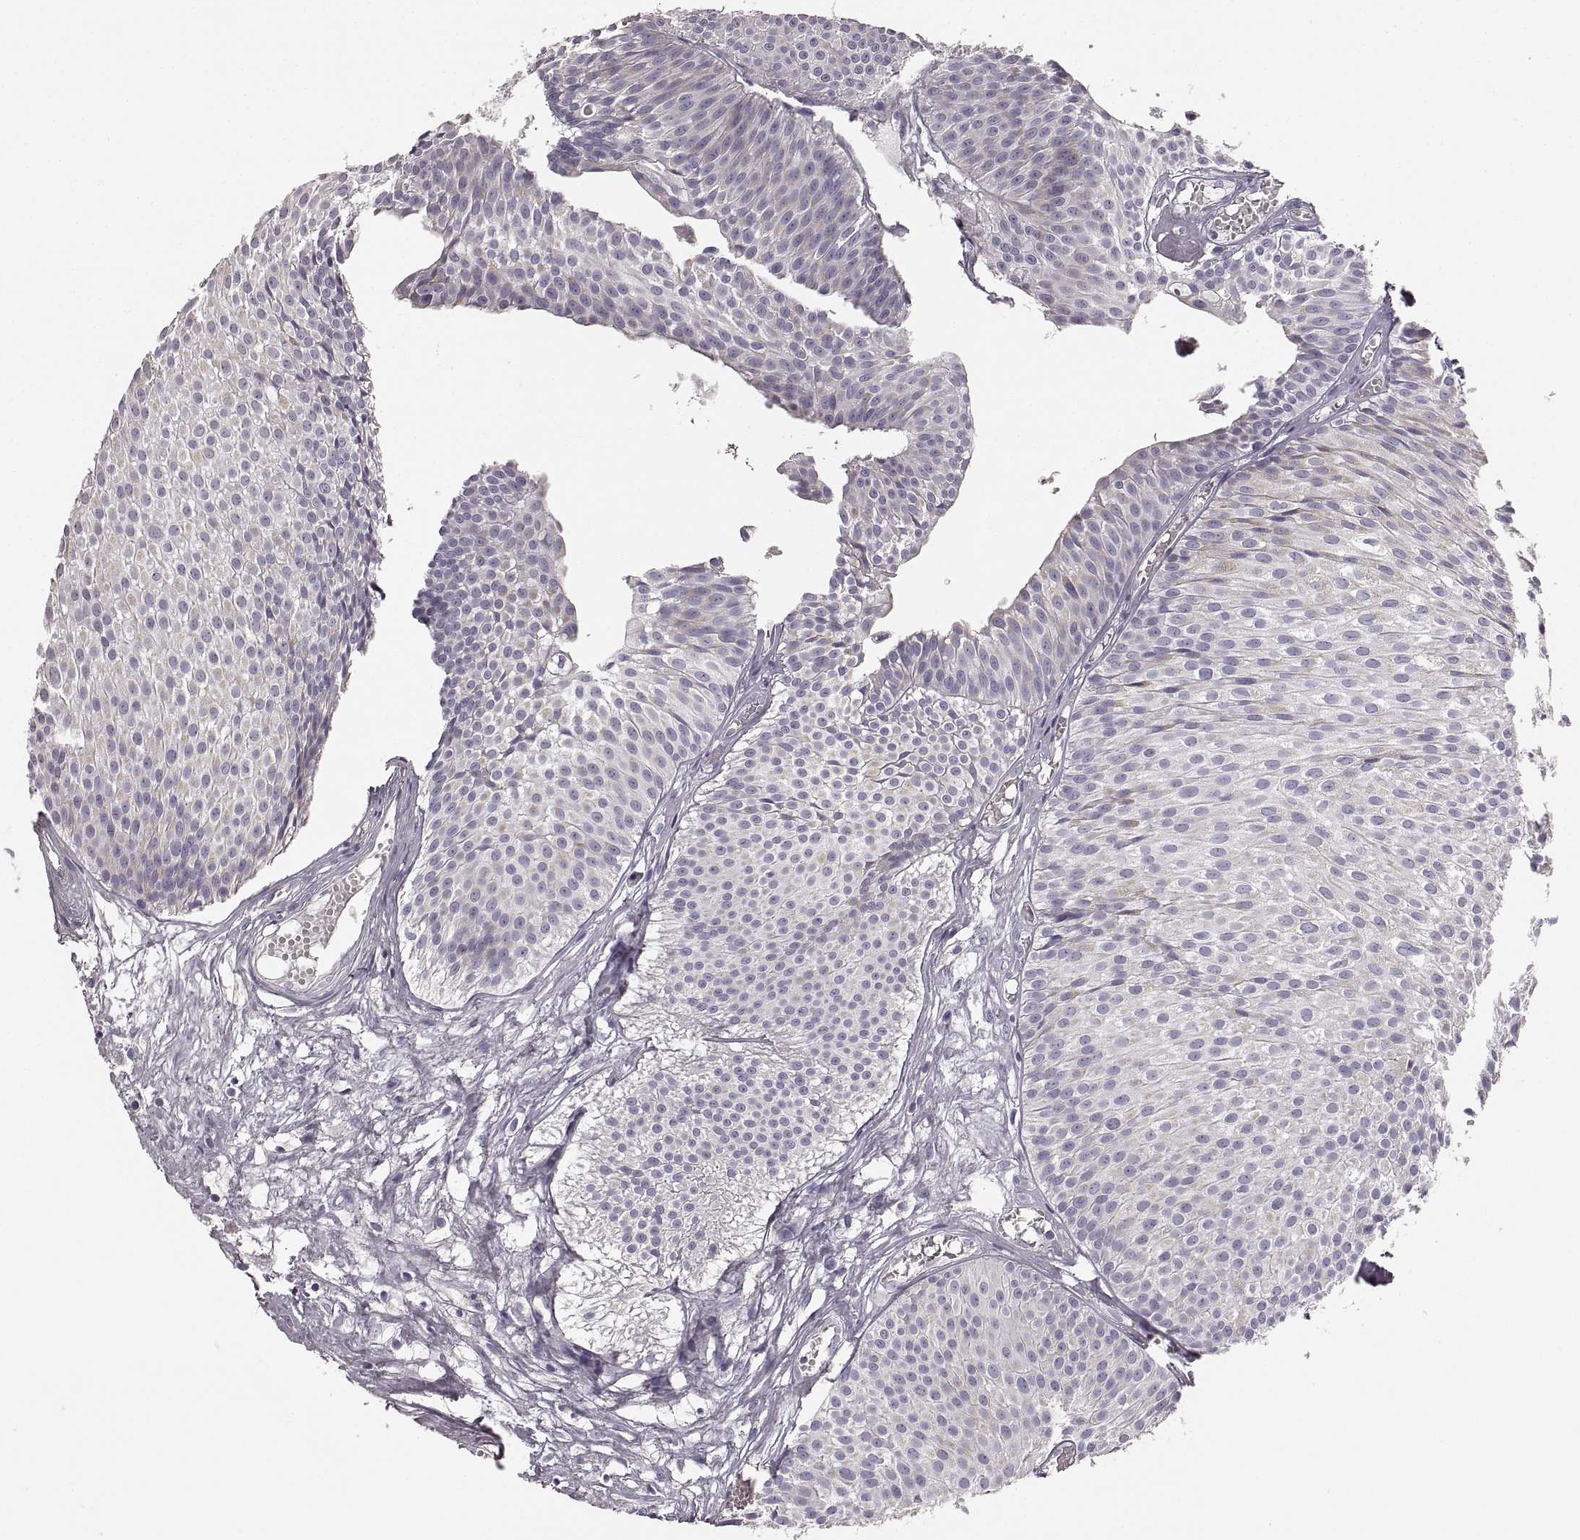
{"staining": {"intensity": "negative", "quantity": "none", "location": "none"}, "tissue": "urothelial cancer", "cell_type": "Tumor cells", "image_type": "cancer", "snomed": [{"axis": "morphology", "description": "Urothelial carcinoma, Low grade"}, {"axis": "topography", "description": "Urinary bladder"}], "caption": "Immunohistochemistry image of human urothelial carcinoma (low-grade) stained for a protein (brown), which shows no staining in tumor cells.", "gene": "RDH13", "patient": {"sex": "male", "age": 63}}